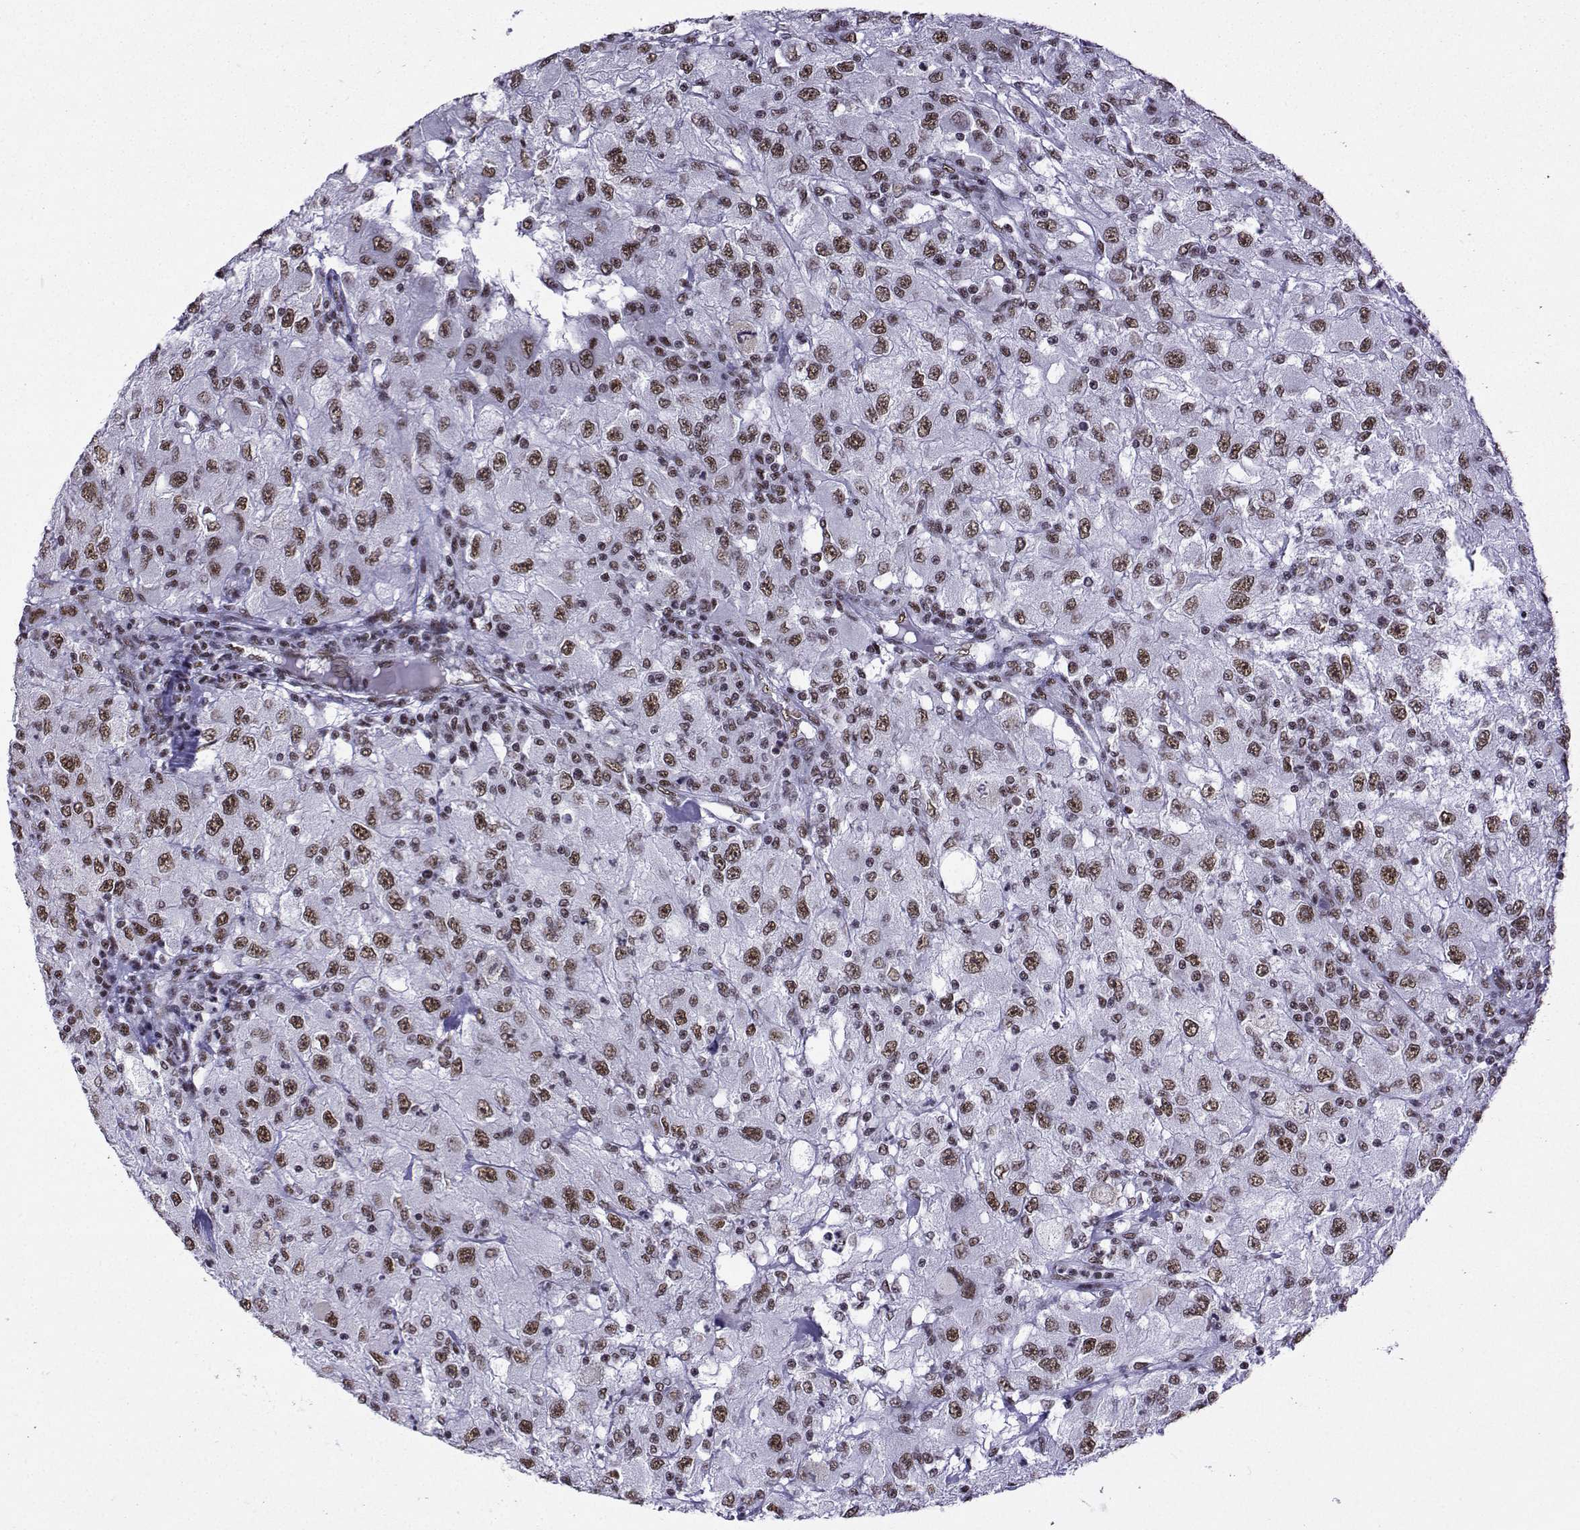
{"staining": {"intensity": "weak", "quantity": ">75%", "location": "nuclear"}, "tissue": "renal cancer", "cell_type": "Tumor cells", "image_type": "cancer", "snomed": [{"axis": "morphology", "description": "Adenocarcinoma, NOS"}, {"axis": "topography", "description": "Kidney"}], "caption": "Immunohistochemistry (IHC) photomicrograph of adenocarcinoma (renal) stained for a protein (brown), which exhibits low levels of weak nuclear expression in about >75% of tumor cells.", "gene": "SNRPB2", "patient": {"sex": "female", "age": 67}}